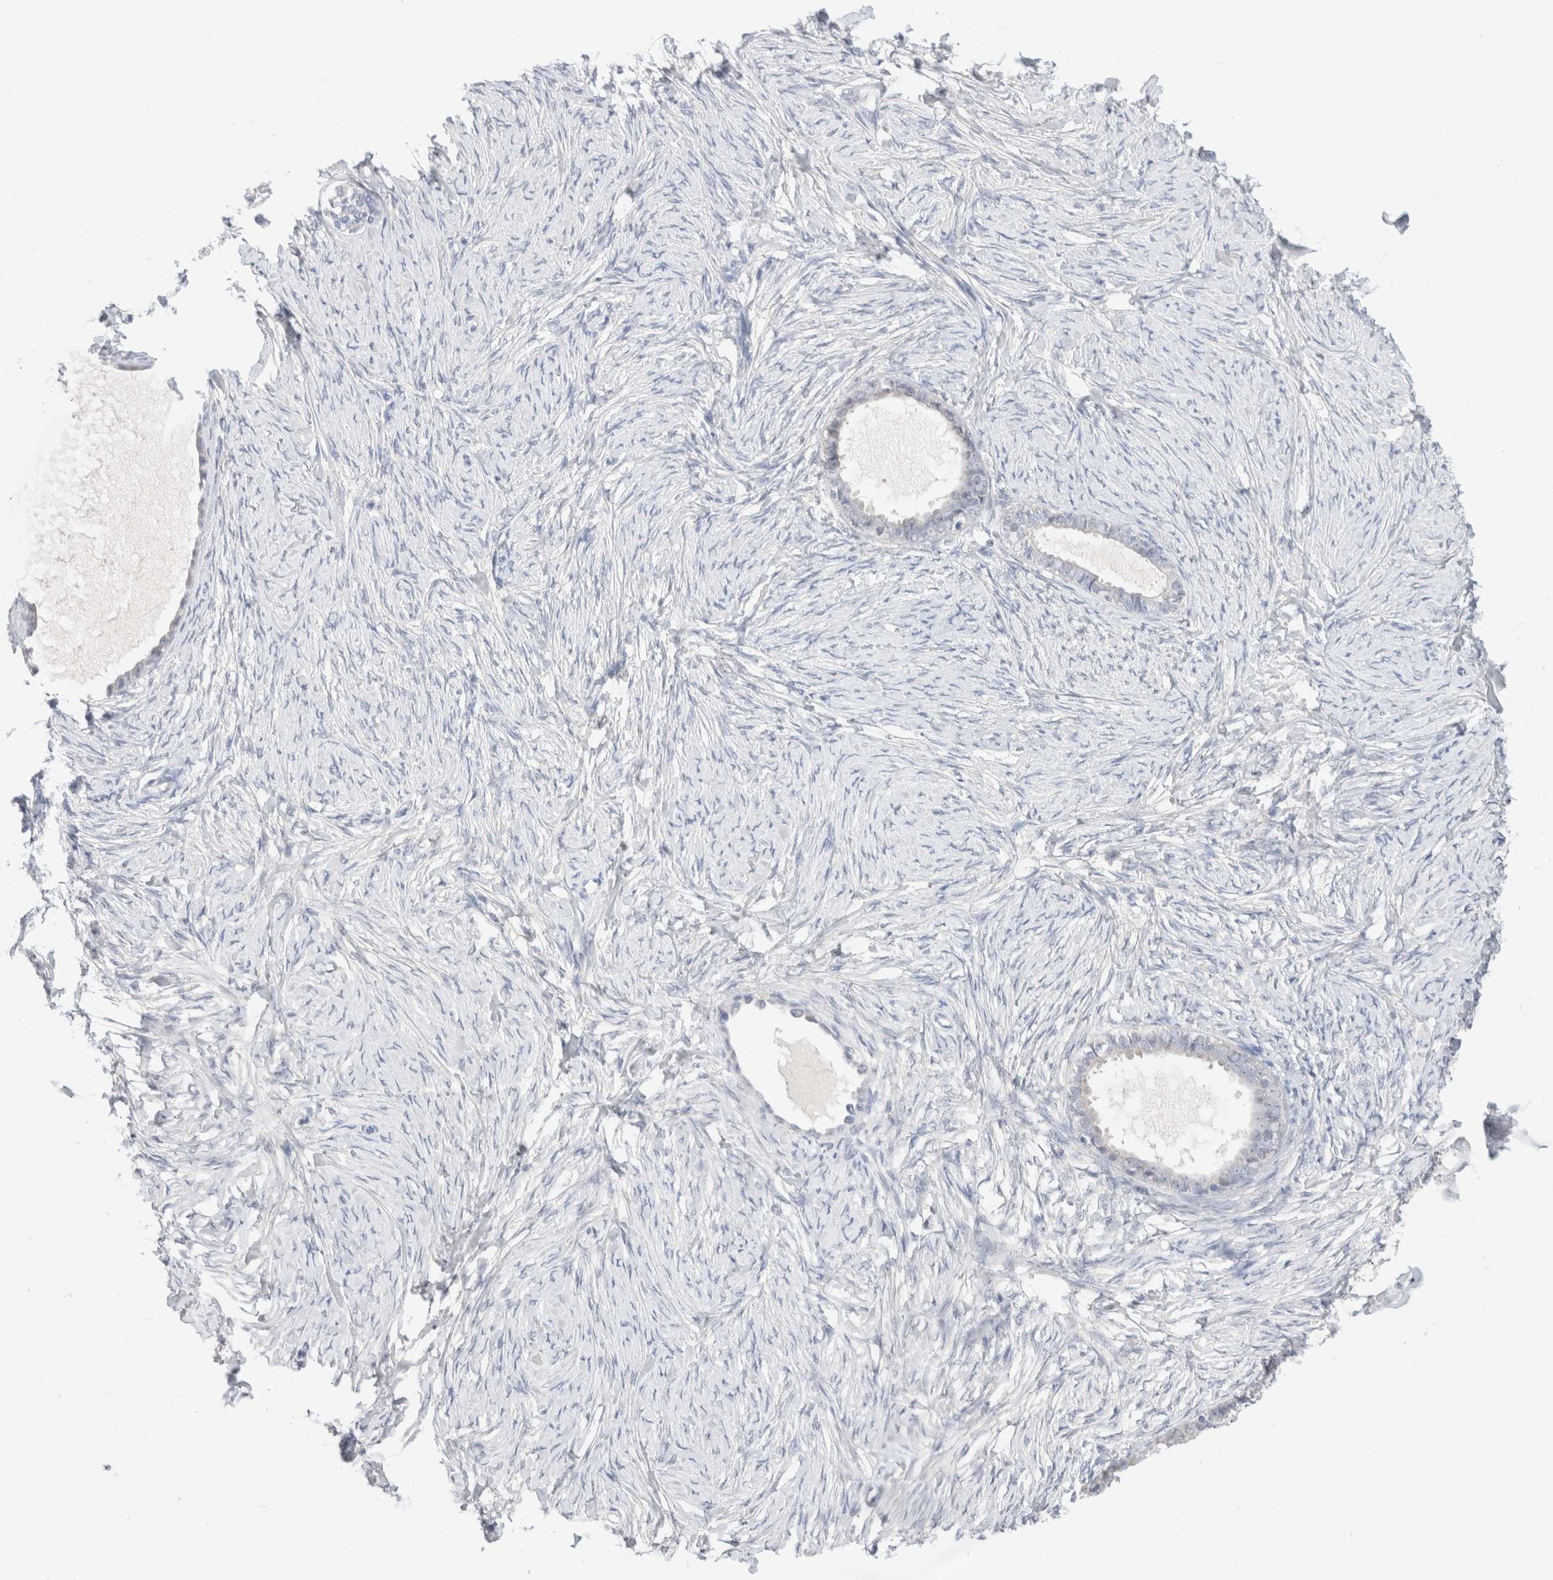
{"staining": {"intensity": "negative", "quantity": "none", "location": "none"}, "tissue": "ovarian cancer", "cell_type": "Tumor cells", "image_type": "cancer", "snomed": [{"axis": "morphology", "description": "Cystadenocarcinoma, serous, NOS"}, {"axis": "topography", "description": "Ovary"}], "caption": "A micrograph of human ovarian serous cystadenocarcinoma is negative for staining in tumor cells.", "gene": "SPATA20", "patient": {"sex": "female", "age": 79}}